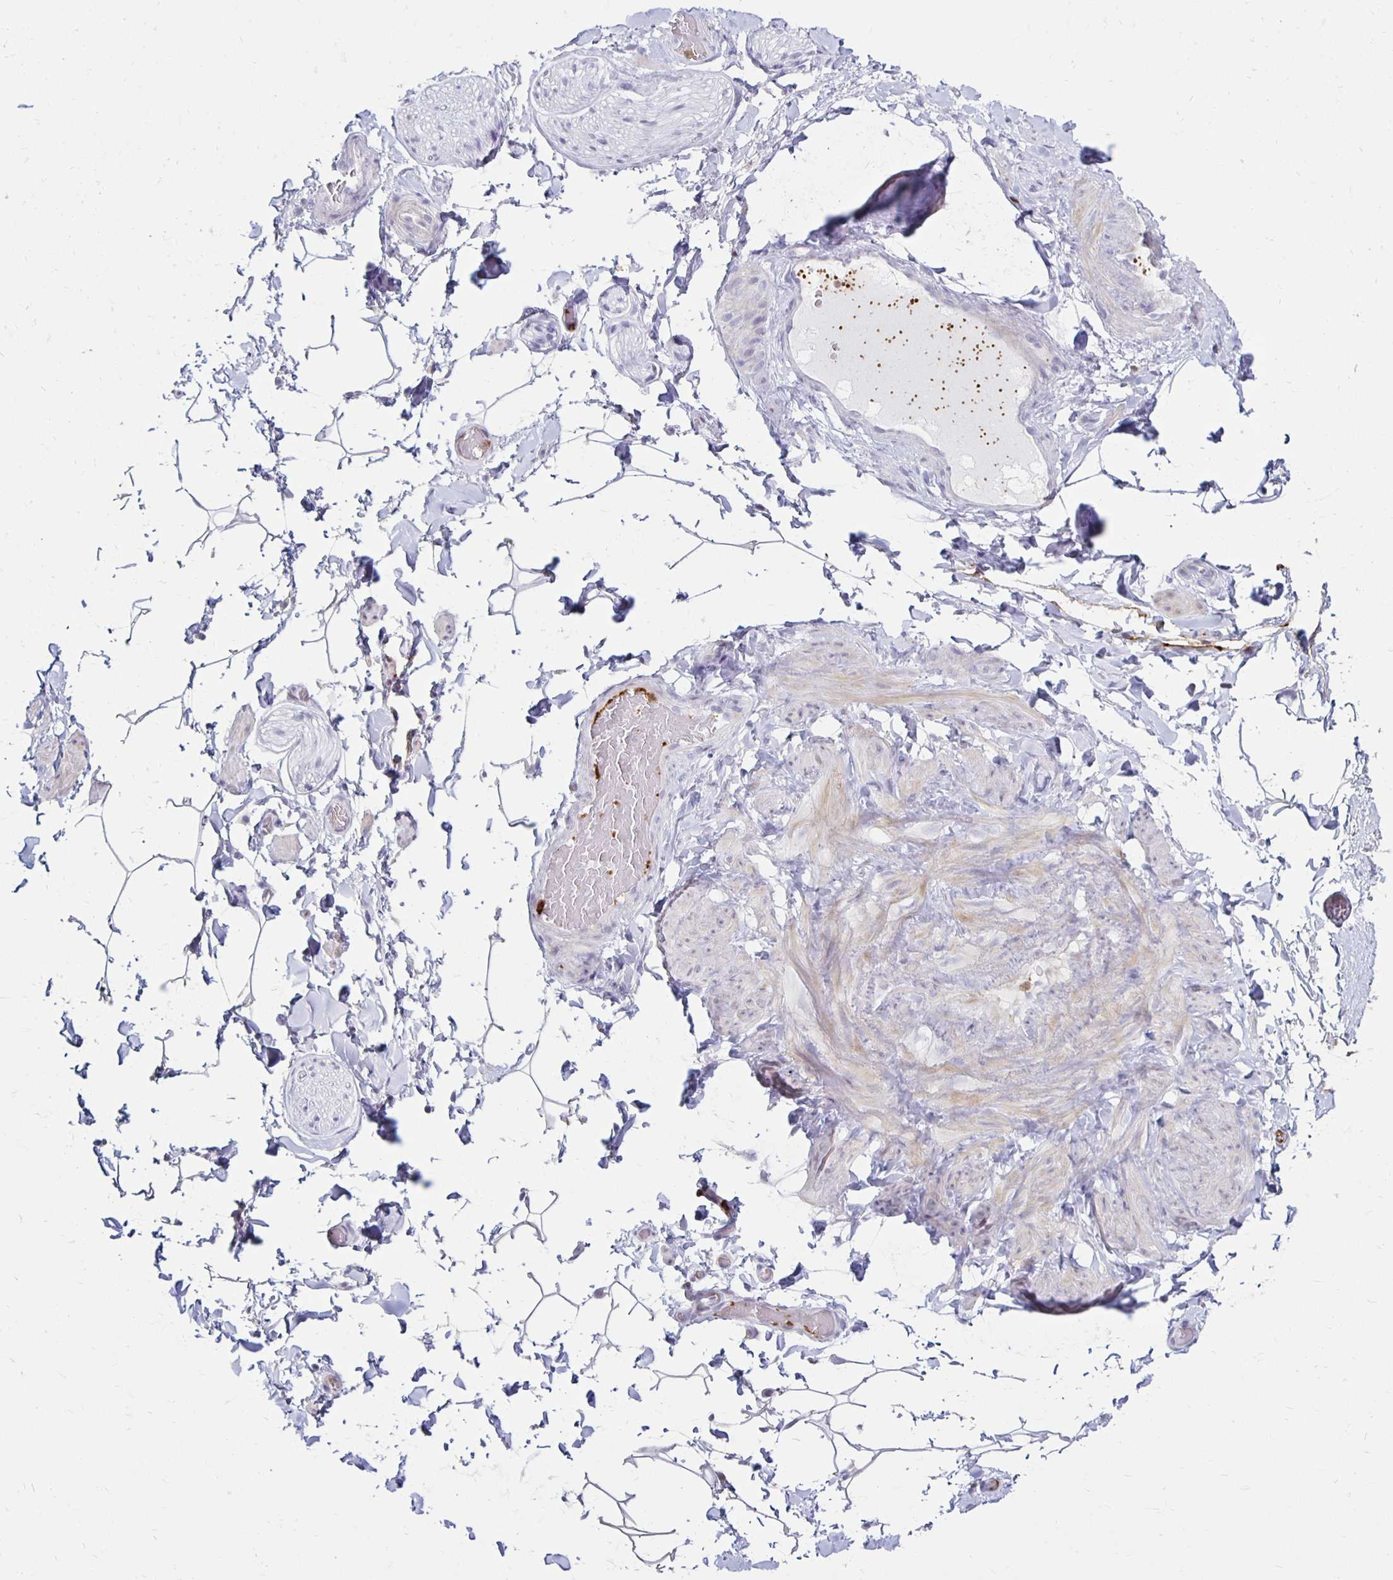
{"staining": {"intensity": "negative", "quantity": "none", "location": "none"}, "tissue": "adipose tissue", "cell_type": "Adipocytes", "image_type": "normal", "snomed": [{"axis": "morphology", "description": "Normal tissue, NOS"}, {"axis": "topography", "description": "Epididymis"}, {"axis": "topography", "description": "Peripheral nerve tissue"}], "caption": "High magnification brightfield microscopy of unremarkable adipose tissue stained with DAB (3,3'-diaminobenzidine) (brown) and counterstained with hematoxylin (blue): adipocytes show no significant staining. (Brightfield microscopy of DAB (3,3'-diaminobenzidine) IHC at high magnification).", "gene": "CCL21", "patient": {"sex": "male", "age": 32}}